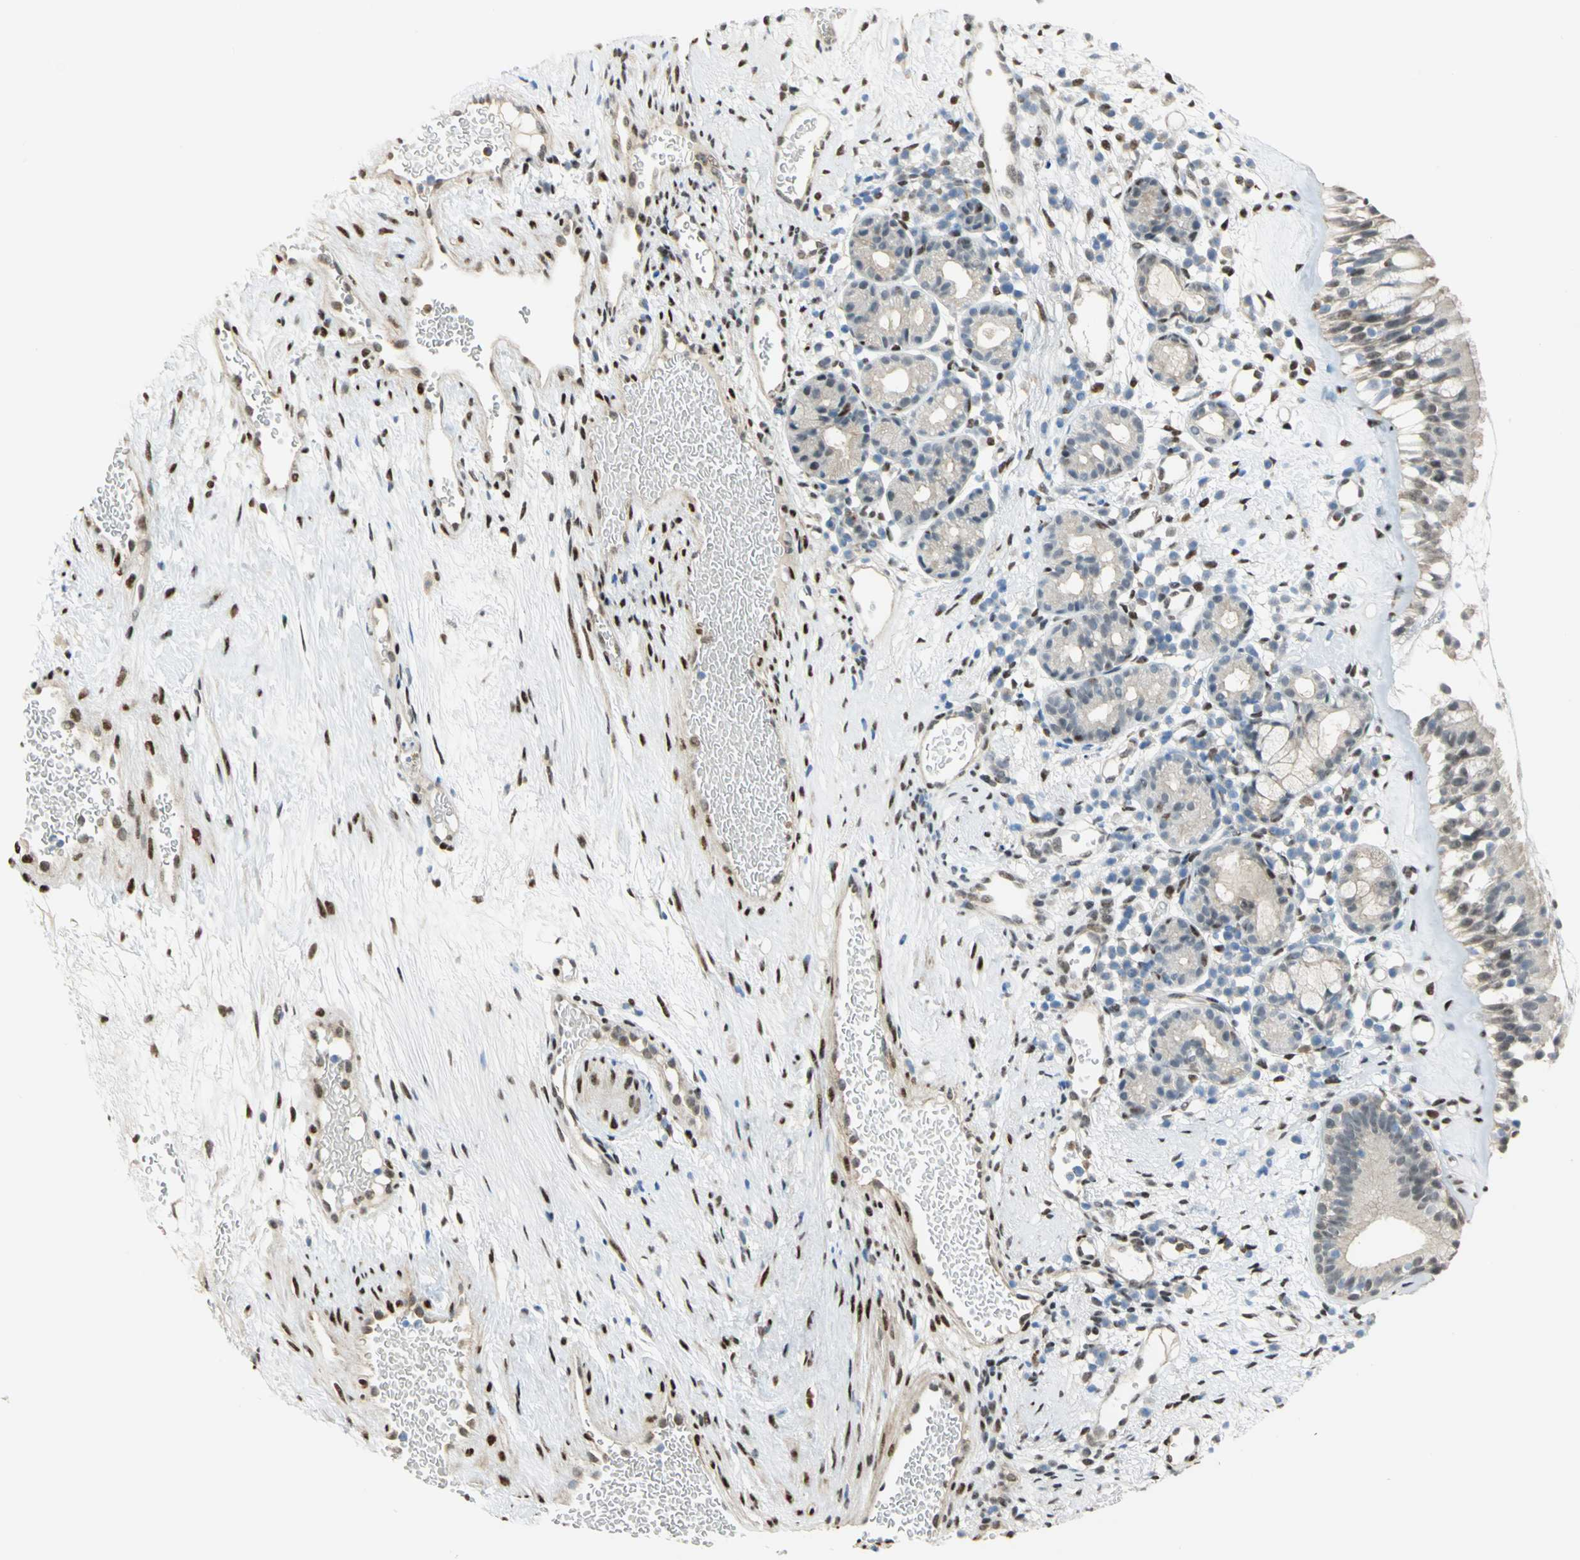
{"staining": {"intensity": "weak", "quantity": "25%-75%", "location": "cytoplasmic/membranous,nuclear"}, "tissue": "nasopharynx", "cell_type": "Respiratory epithelial cells", "image_type": "normal", "snomed": [{"axis": "morphology", "description": "Normal tissue, NOS"}, {"axis": "morphology", "description": "Inflammation, NOS"}, {"axis": "topography", "description": "Nasopharynx"}], "caption": "Protein staining reveals weak cytoplasmic/membranous,nuclear positivity in about 25%-75% of respiratory epithelial cells in normal nasopharynx. Using DAB (brown) and hematoxylin (blue) stains, captured at high magnification using brightfield microscopy.", "gene": "RBFOX2", "patient": {"sex": "female", "age": 55}}